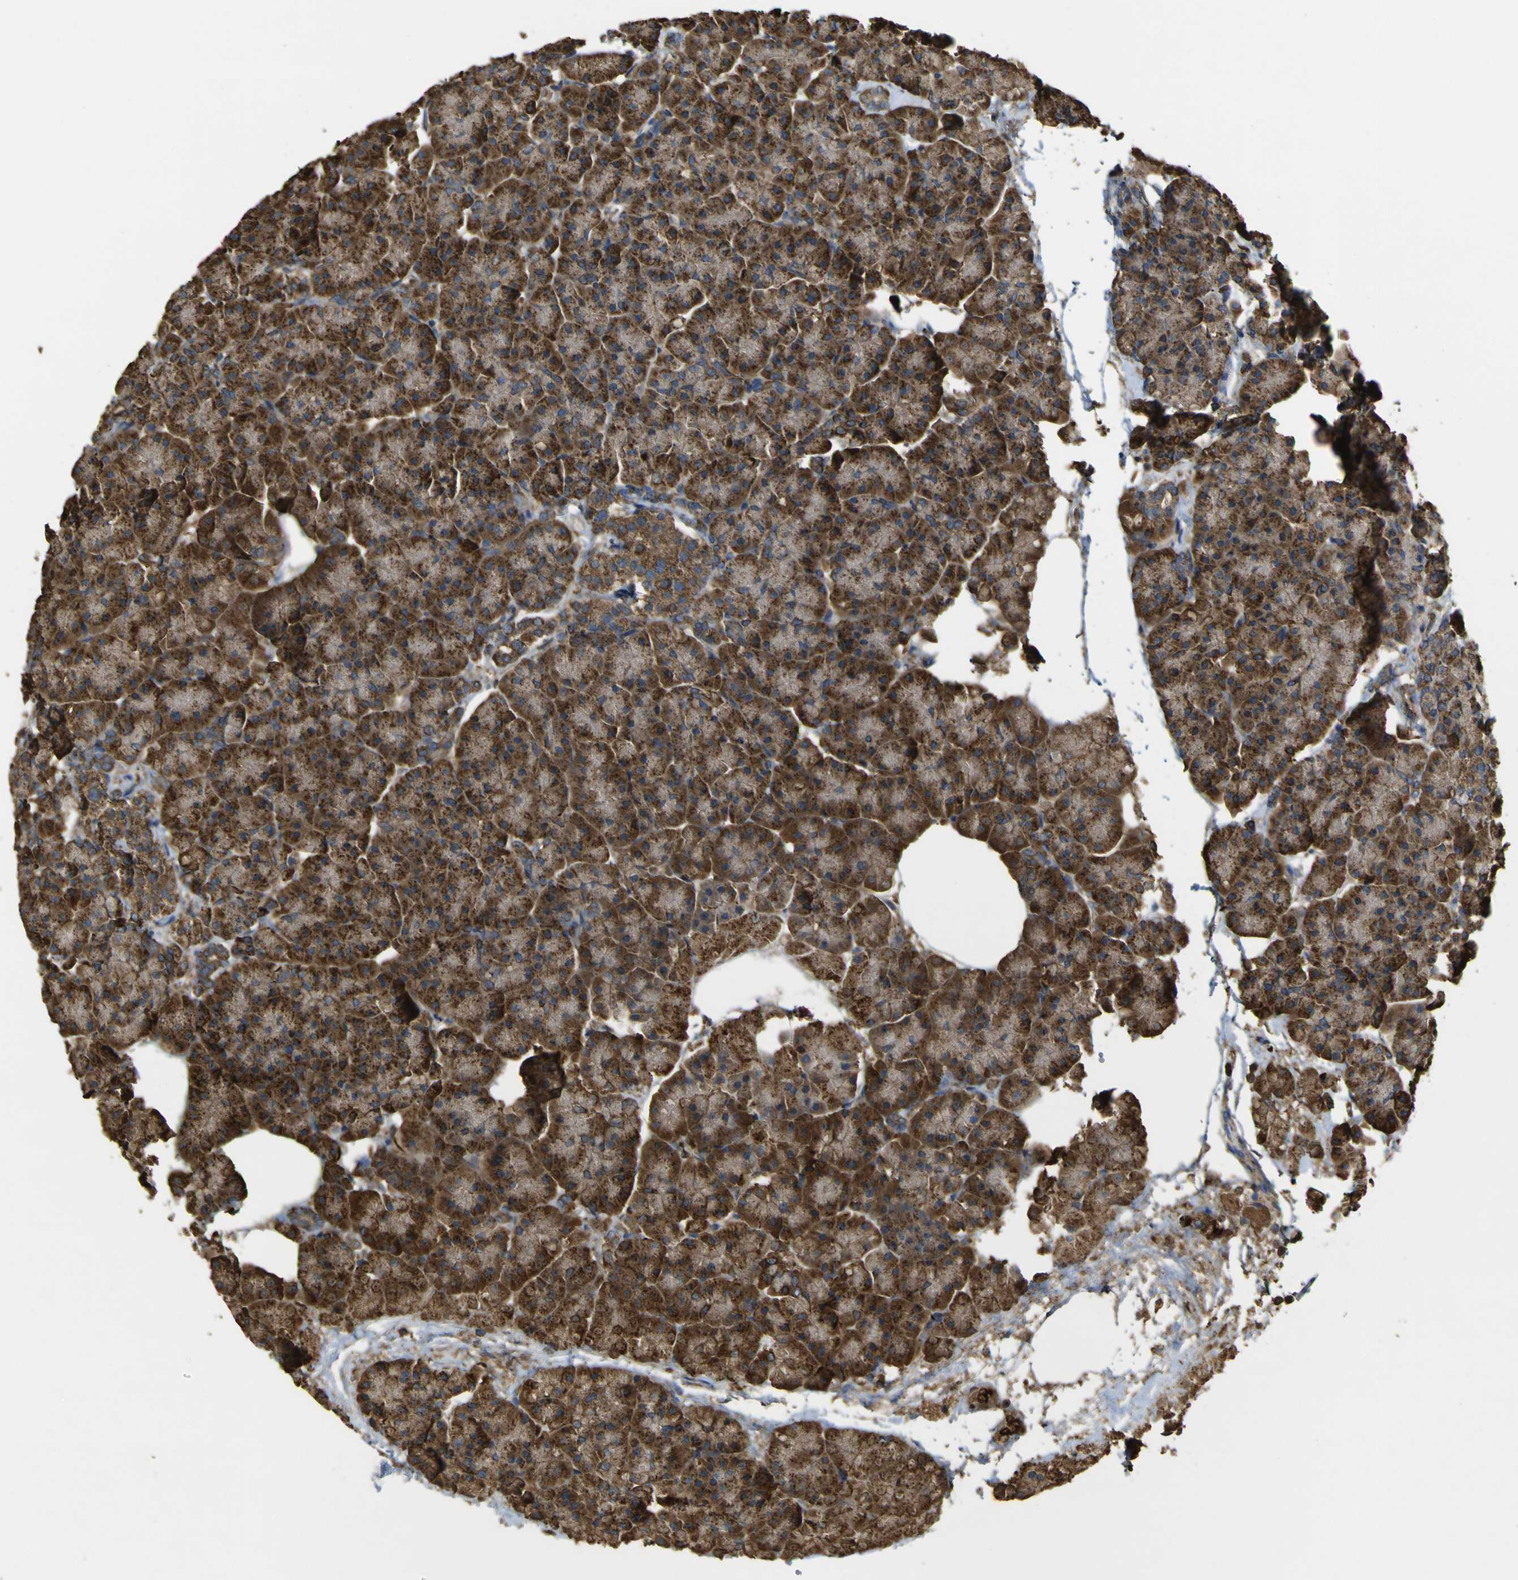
{"staining": {"intensity": "strong", "quantity": ">75%", "location": "cytoplasmic/membranous"}, "tissue": "pancreas", "cell_type": "Exocrine glandular cells", "image_type": "normal", "snomed": [{"axis": "morphology", "description": "Normal tissue, NOS"}, {"axis": "topography", "description": "Pancreas"}], "caption": "Immunohistochemistry photomicrograph of normal pancreas: pancreas stained using IHC shows high levels of strong protein expression localized specifically in the cytoplasmic/membranous of exocrine glandular cells, appearing as a cytoplasmic/membranous brown color.", "gene": "ACSL3", "patient": {"sex": "female", "age": 70}}